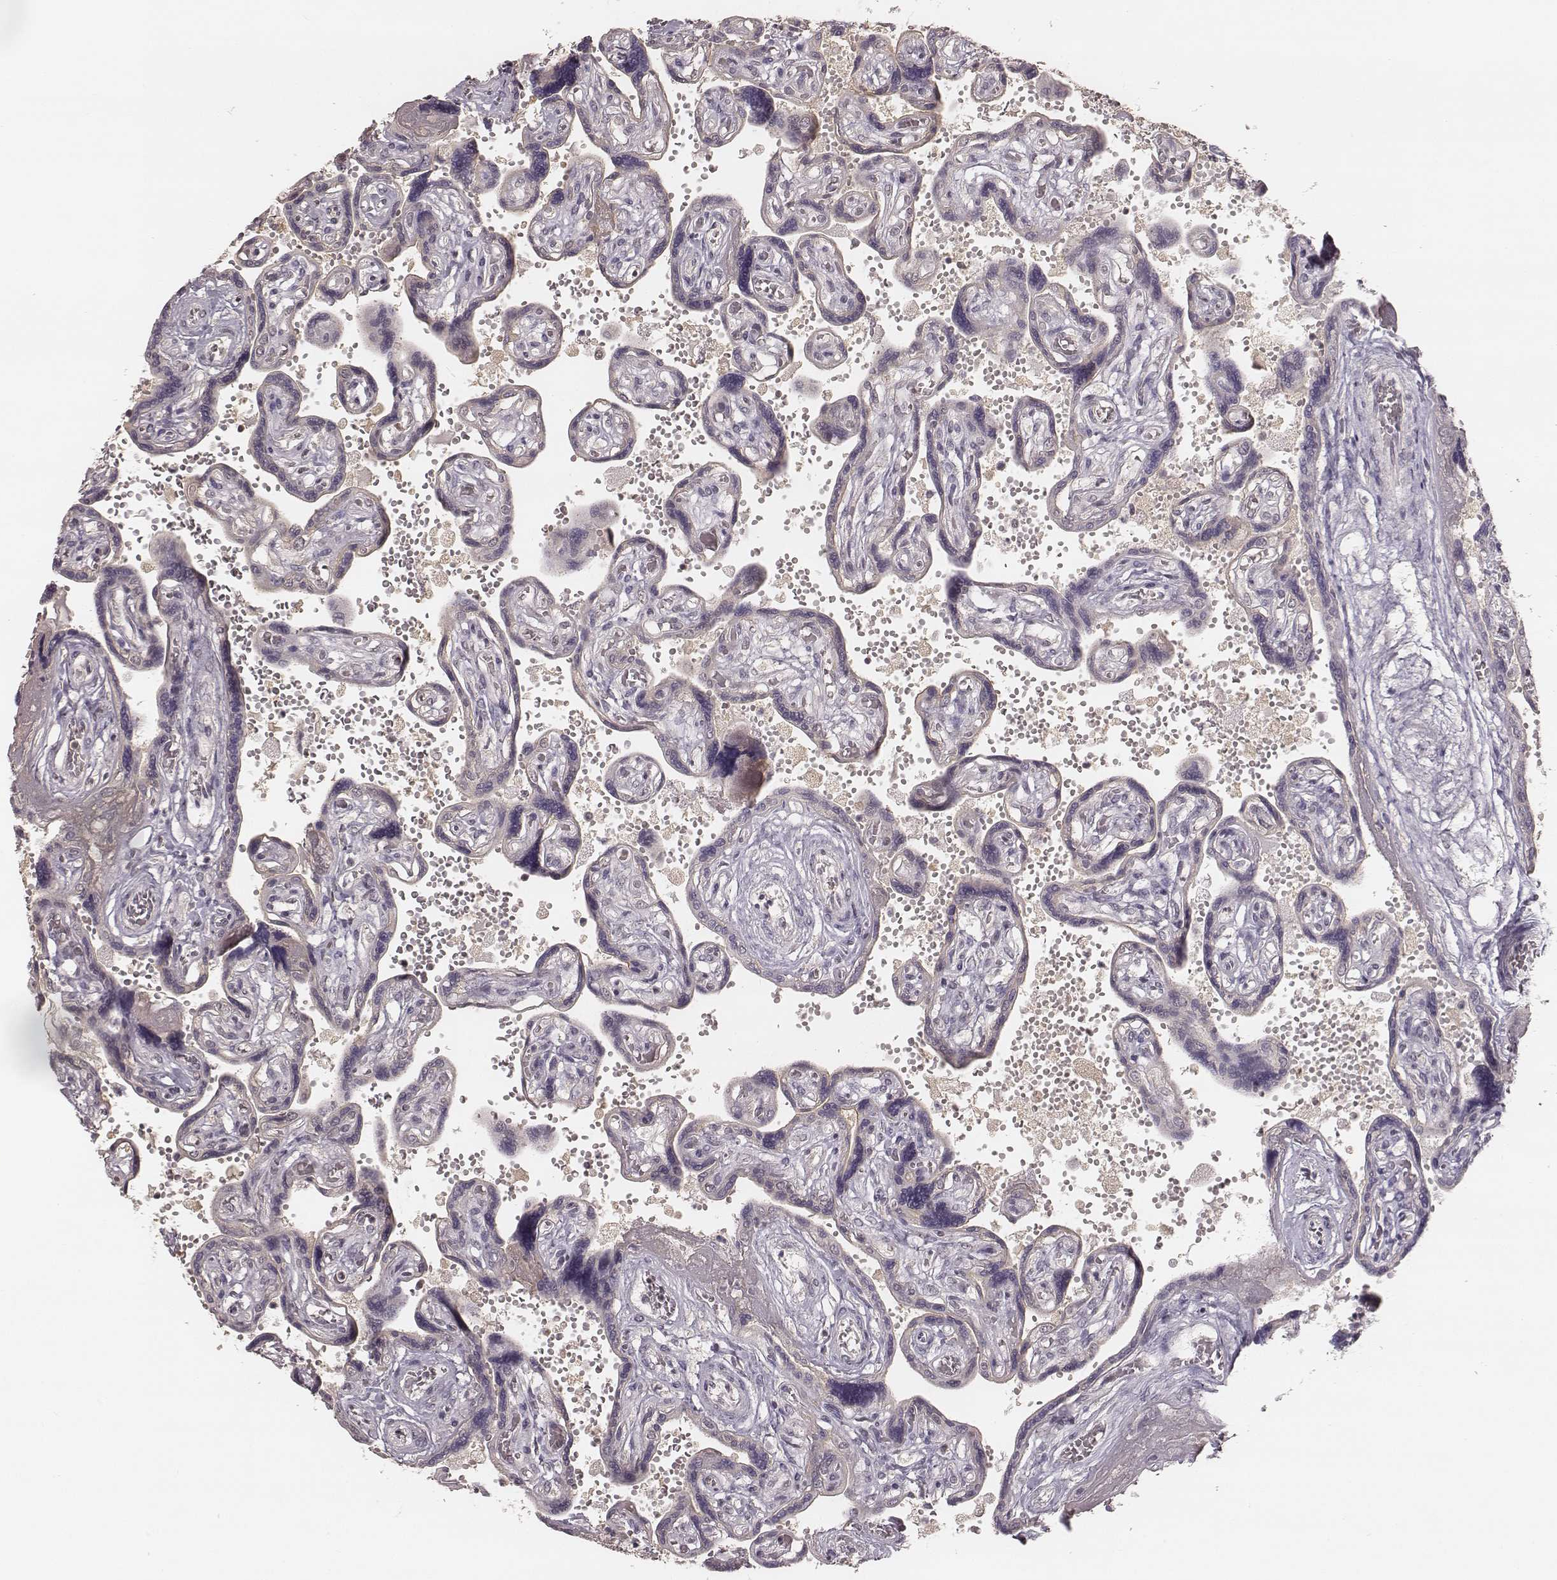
{"staining": {"intensity": "negative", "quantity": "none", "location": "none"}, "tissue": "placenta", "cell_type": "Decidual cells", "image_type": "normal", "snomed": [{"axis": "morphology", "description": "Normal tissue, NOS"}, {"axis": "topography", "description": "Placenta"}], "caption": "Immunohistochemistry photomicrograph of unremarkable placenta: human placenta stained with DAB (3,3'-diaminobenzidine) displays no significant protein positivity in decidual cells.", "gene": "LY6K", "patient": {"sex": "female", "age": 32}}